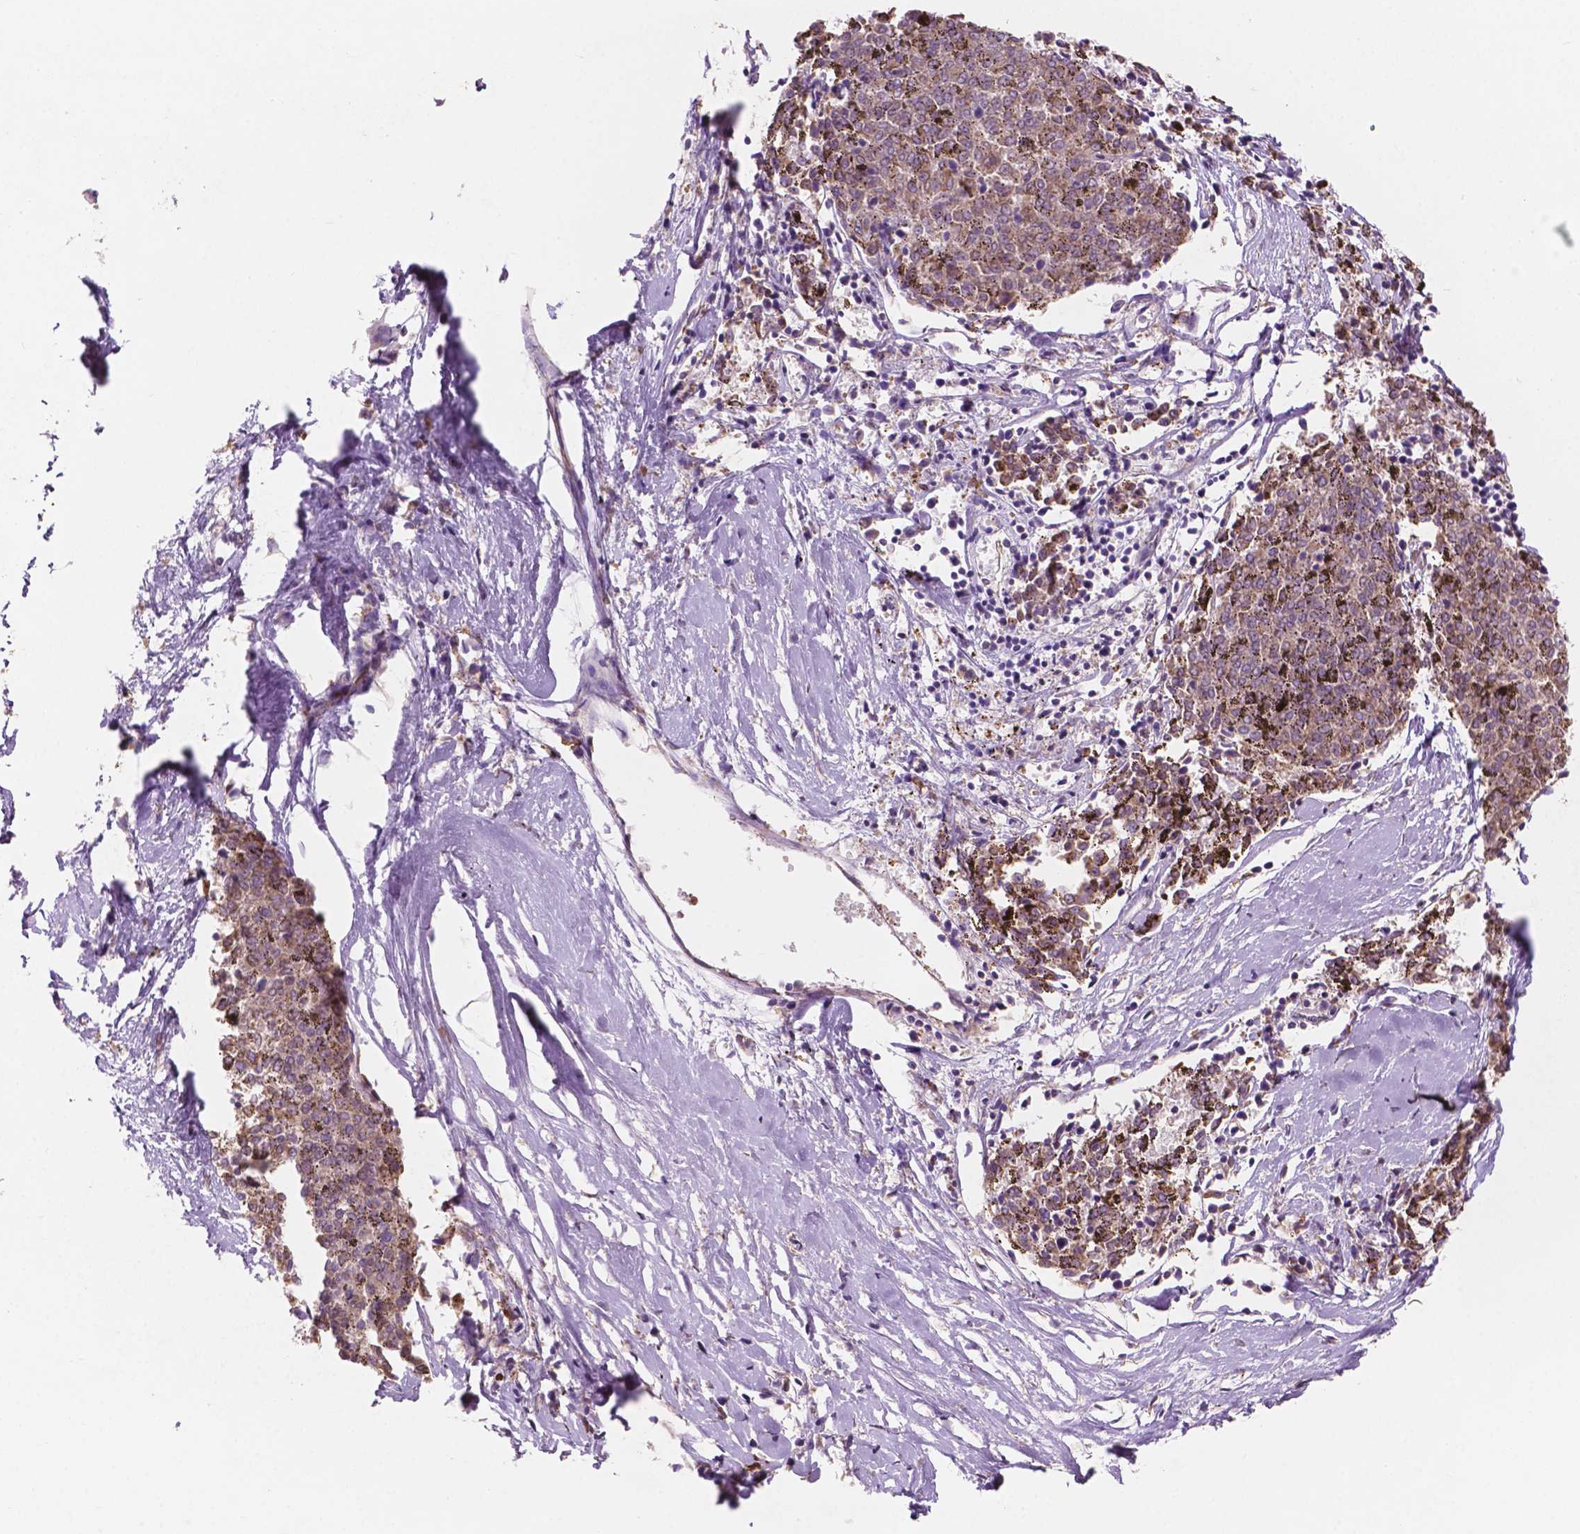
{"staining": {"intensity": "negative", "quantity": "none", "location": "none"}, "tissue": "melanoma", "cell_type": "Tumor cells", "image_type": "cancer", "snomed": [{"axis": "morphology", "description": "Malignant melanoma, NOS"}, {"axis": "topography", "description": "Skin"}], "caption": "A photomicrograph of human malignant melanoma is negative for staining in tumor cells.", "gene": "LRP1B", "patient": {"sex": "female", "age": 72}}